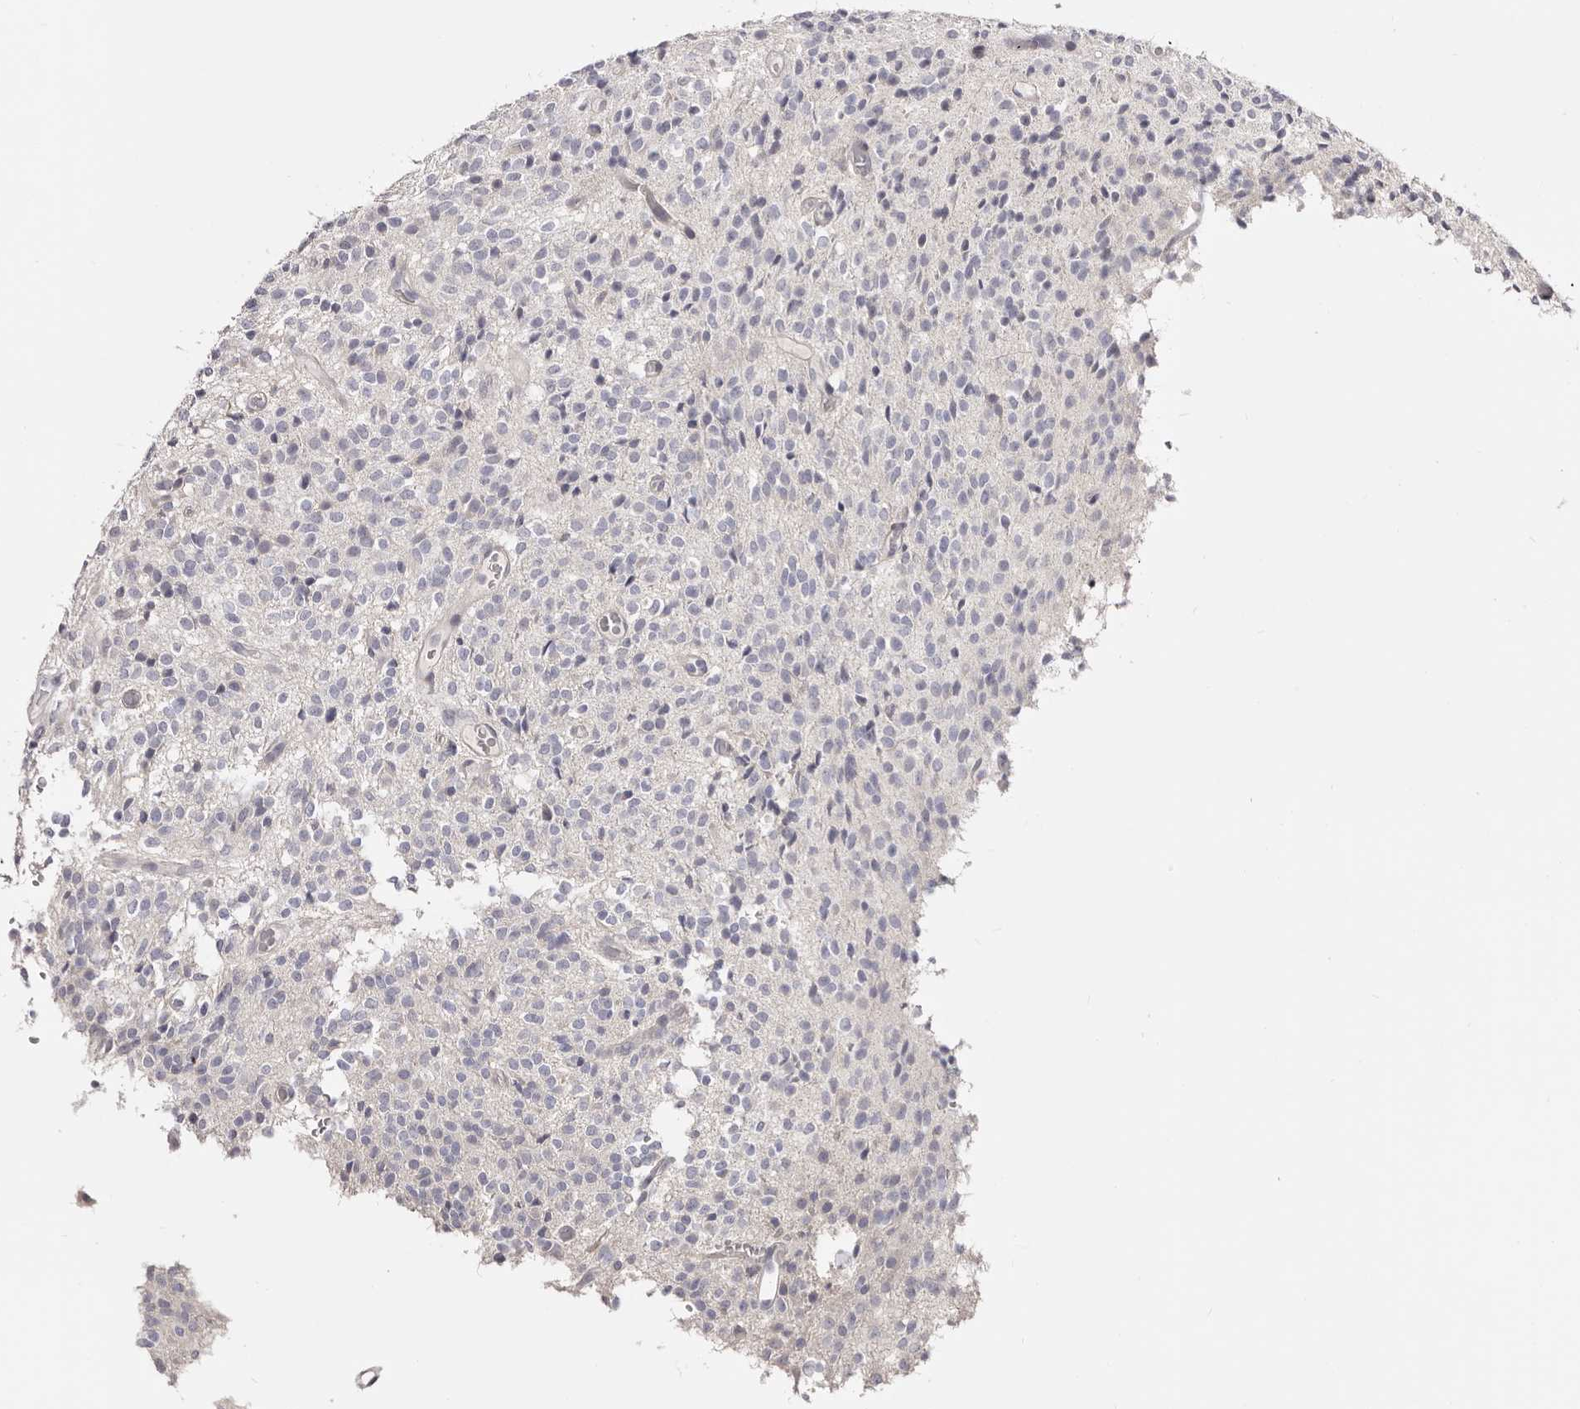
{"staining": {"intensity": "negative", "quantity": "none", "location": "none"}, "tissue": "glioma", "cell_type": "Tumor cells", "image_type": "cancer", "snomed": [{"axis": "morphology", "description": "Glioma, malignant, High grade"}, {"axis": "topography", "description": "Brain"}], "caption": "Immunohistochemical staining of malignant glioma (high-grade) reveals no significant staining in tumor cells.", "gene": "AKNAD1", "patient": {"sex": "male", "age": 34}}